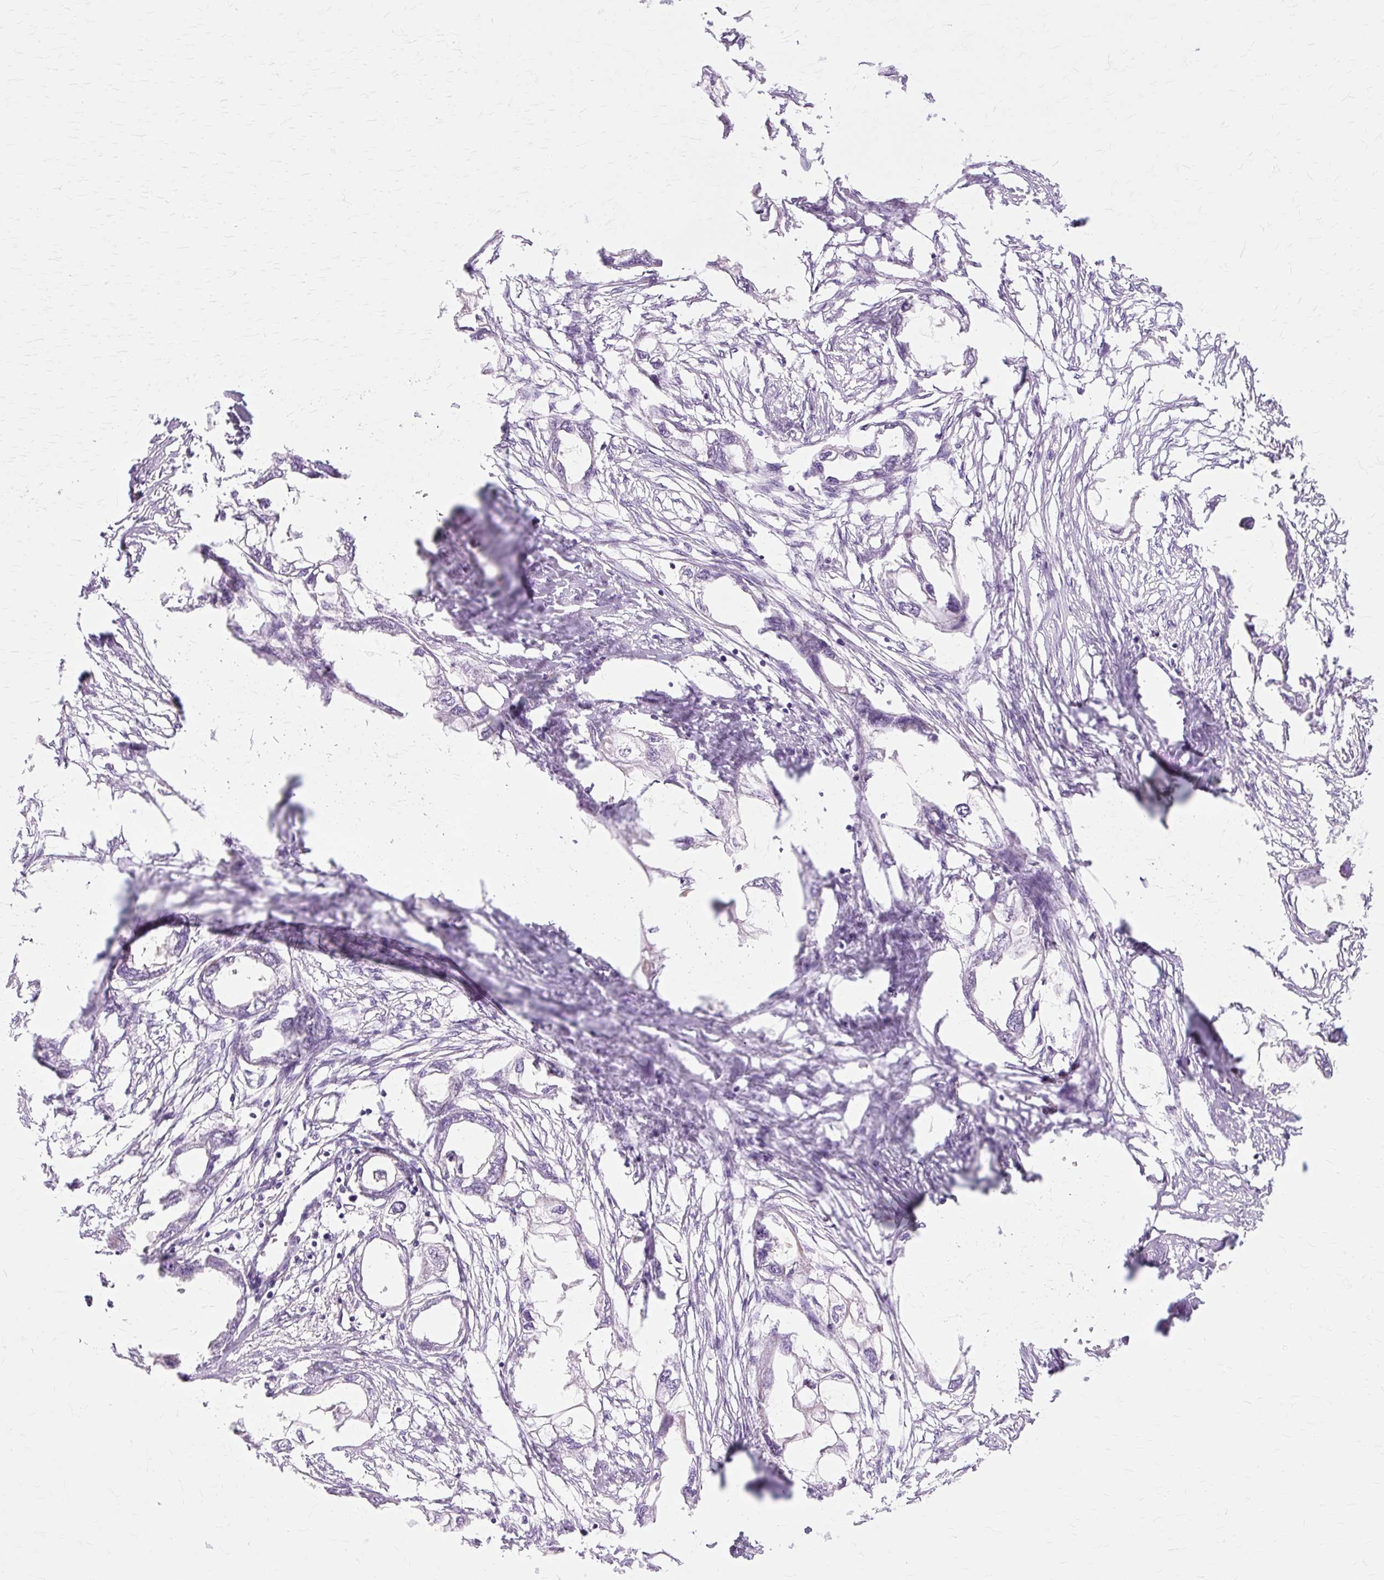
{"staining": {"intensity": "negative", "quantity": "none", "location": "none"}, "tissue": "endometrial cancer", "cell_type": "Tumor cells", "image_type": "cancer", "snomed": [{"axis": "morphology", "description": "Adenocarcinoma, NOS"}, {"axis": "morphology", "description": "Adenocarcinoma, metastatic, NOS"}, {"axis": "topography", "description": "Adipose tissue"}, {"axis": "topography", "description": "Endometrium"}], "caption": "The micrograph demonstrates no staining of tumor cells in endometrial cancer (metastatic adenocarcinoma).", "gene": "IRX2", "patient": {"sex": "female", "age": 67}}